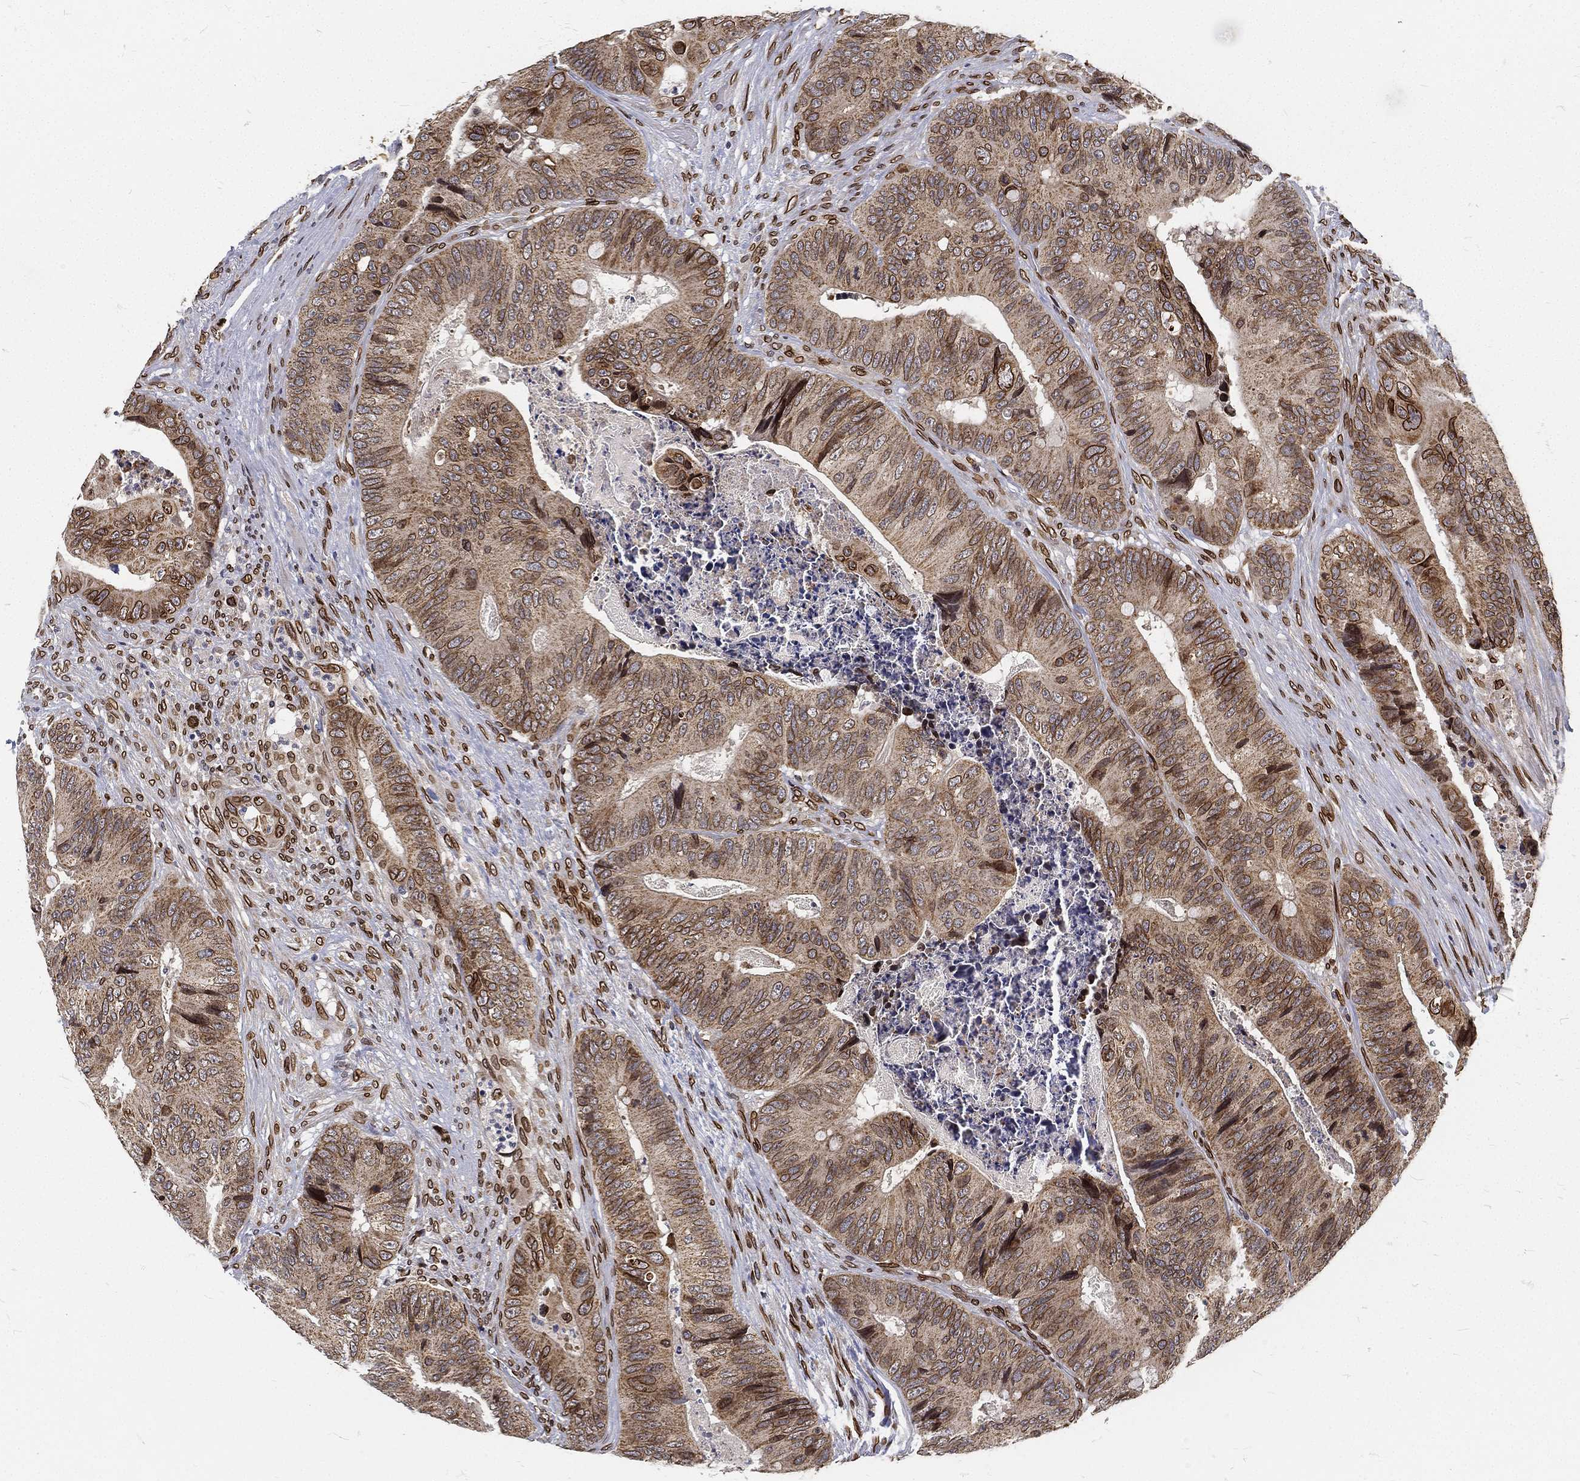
{"staining": {"intensity": "moderate", "quantity": "25%-75%", "location": "cytoplasmic/membranous,nuclear"}, "tissue": "colorectal cancer", "cell_type": "Tumor cells", "image_type": "cancer", "snomed": [{"axis": "morphology", "description": "Adenocarcinoma, NOS"}, {"axis": "topography", "description": "Colon"}], "caption": "Immunohistochemical staining of colorectal cancer demonstrates moderate cytoplasmic/membranous and nuclear protein positivity in approximately 25%-75% of tumor cells.", "gene": "PALB2", "patient": {"sex": "male", "age": 84}}